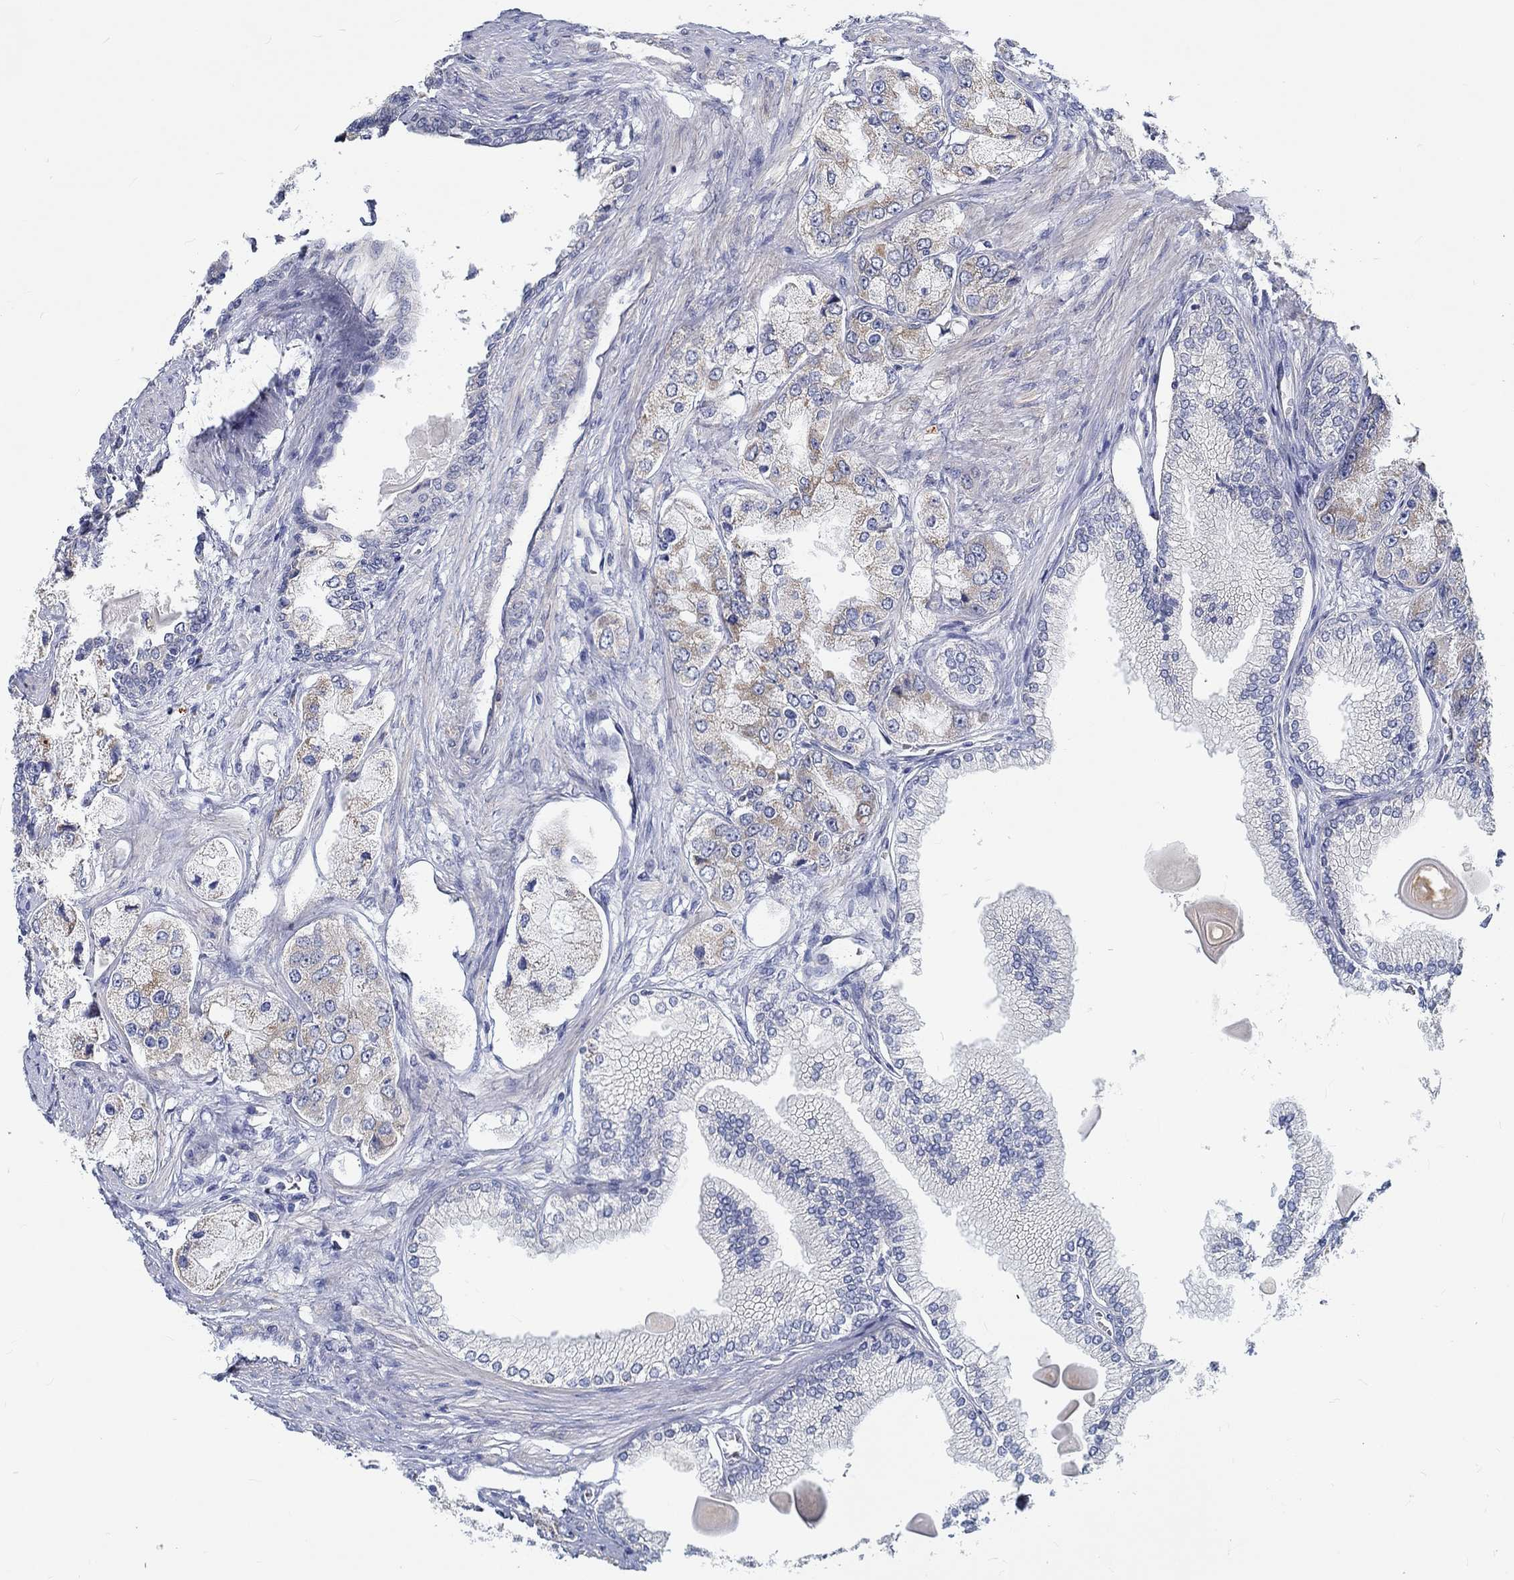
{"staining": {"intensity": "weak", "quantity": "<25%", "location": "cytoplasmic/membranous"}, "tissue": "prostate cancer", "cell_type": "Tumor cells", "image_type": "cancer", "snomed": [{"axis": "morphology", "description": "Adenocarcinoma, Low grade"}, {"axis": "topography", "description": "Prostate"}], "caption": "This is an immunohistochemistry (IHC) image of human prostate cancer (adenocarcinoma (low-grade)). There is no positivity in tumor cells.", "gene": "MYBPC1", "patient": {"sex": "male", "age": 69}}